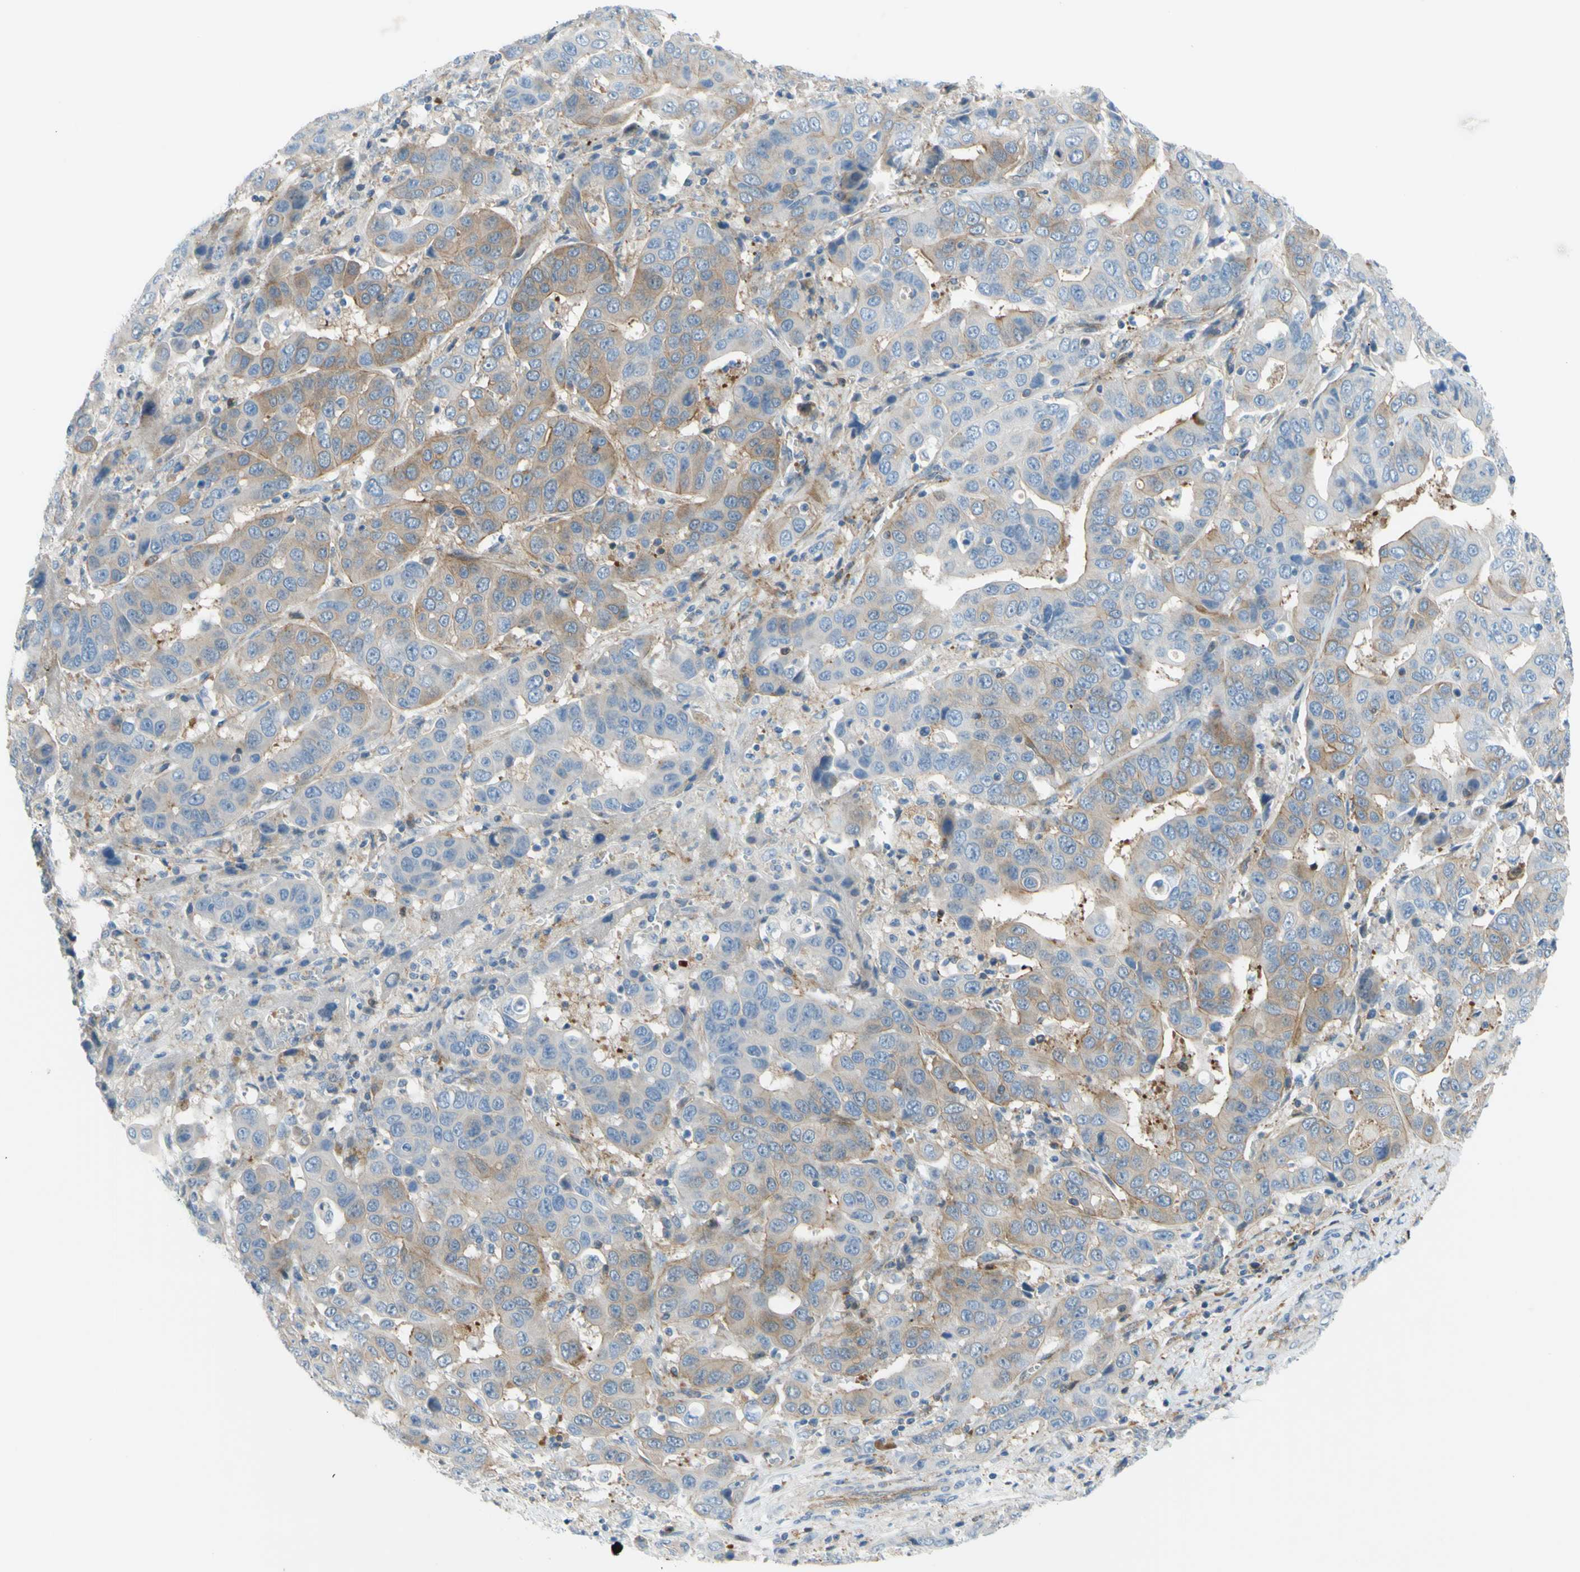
{"staining": {"intensity": "weak", "quantity": "25%-75%", "location": "cytoplasmic/membranous"}, "tissue": "liver cancer", "cell_type": "Tumor cells", "image_type": "cancer", "snomed": [{"axis": "morphology", "description": "Cholangiocarcinoma"}, {"axis": "topography", "description": "Liver"}], "caption": "Brown immunohistochemical staining in human cholangiocarcinoma (liver) displays weak cytoplasmic/membranous expression in about 25%-75% of tumor cells.", "gene": "PAK2", "patient": {"sex": "female", "age": 52}}